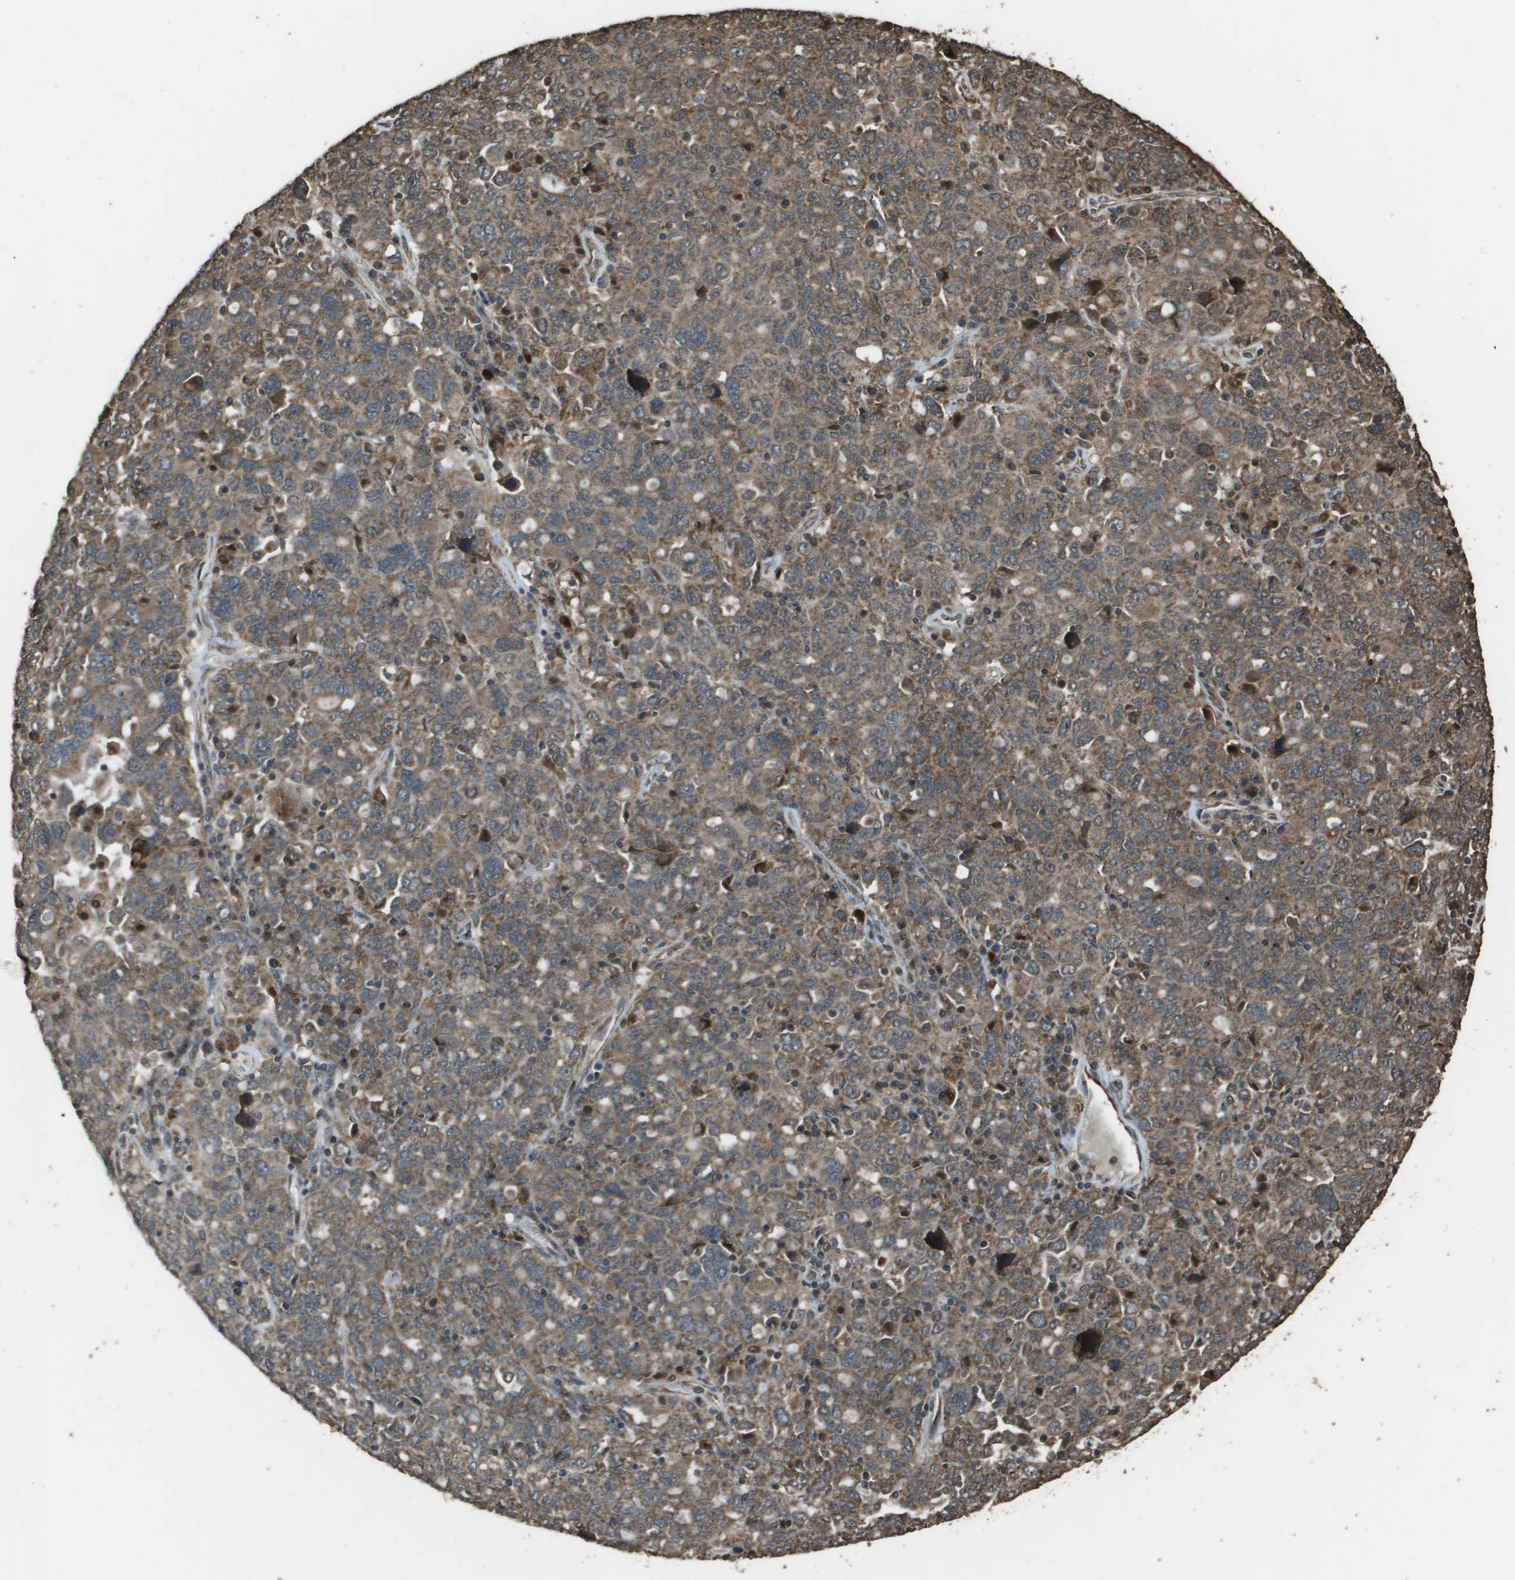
{"staining": {"intensity": "moderate", "quantity": ">75%", "location": "cytoplasmic/membranous"}, "tissue": "ovarian cancer", "cell_type": "Tumor cells", "image_type": "cancer", "snomed": [{"axis": "morphology", "description": "Carcinoma, endometroid"}, {"axis": "topography", "description": "Ovary"}], "caption": "Approximately >75% of tumor cells in human ovarian endometroid carcinoma reveal moderate cytoplasmic/membranous protein staining as visualized by brown immunohistochemical staining.", "gene": "FIG4", "patient": {"sex": "female", "age": 62}}